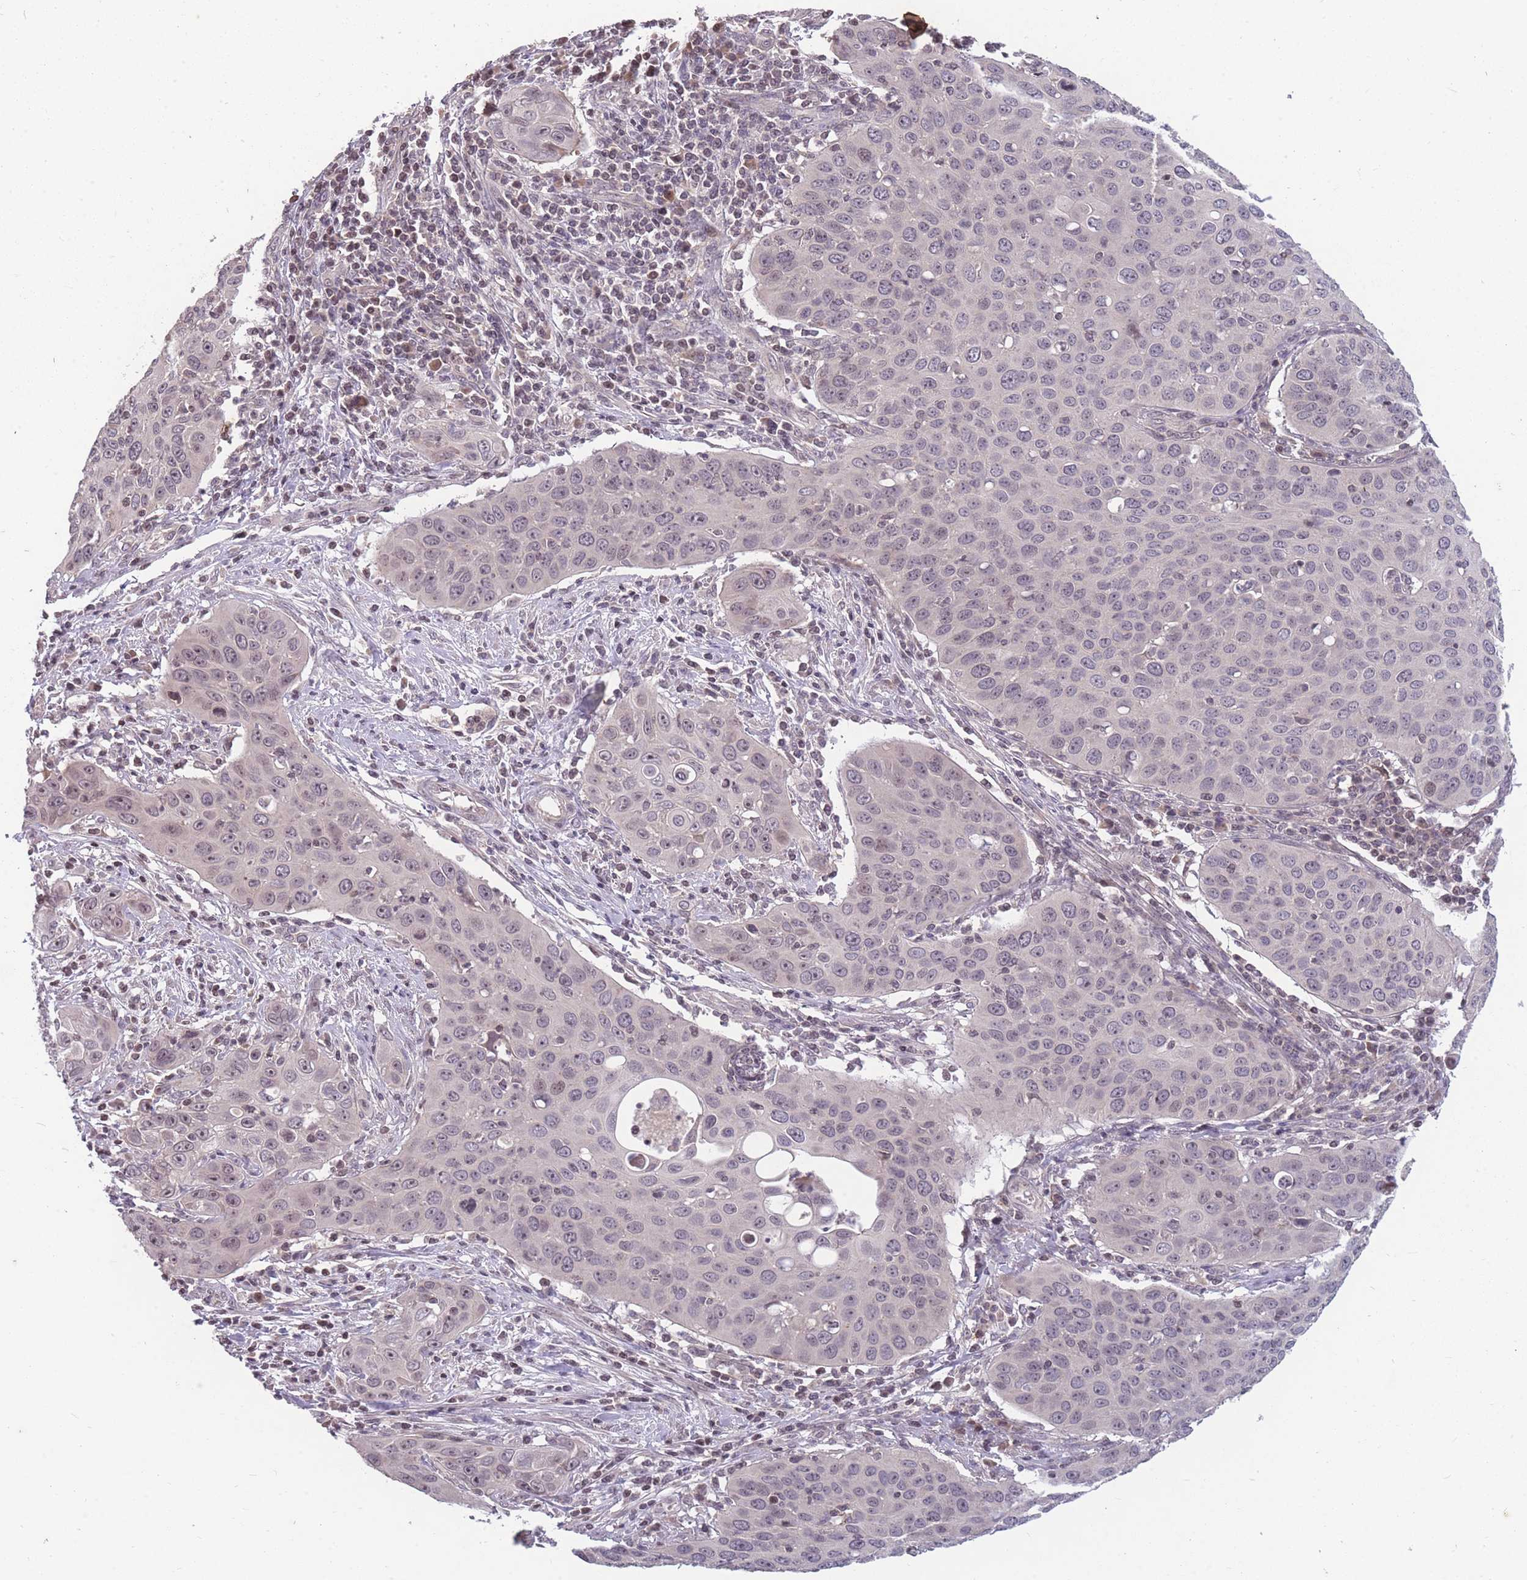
{"staining": {"intensity": "negative", "quantity": "none", "location": "none"}, "tissue": "cervical cancer", "cell_type": "Tumor cells", "image_type": "cancer", "snomed": [{"axis": "morphology", "description": "Squamous cell carcinoma, NOS"}, {"axis": "topography", "description": "Cervix"}], "caption": "Immunohistochemistry (IHC) image of cervical cancer (squamous cell carcinoma) stained for a protein (brown), which displays no expression in tumor cells.", "gene": "GGT5", "patient": {"sex": "female", "age": 36}}